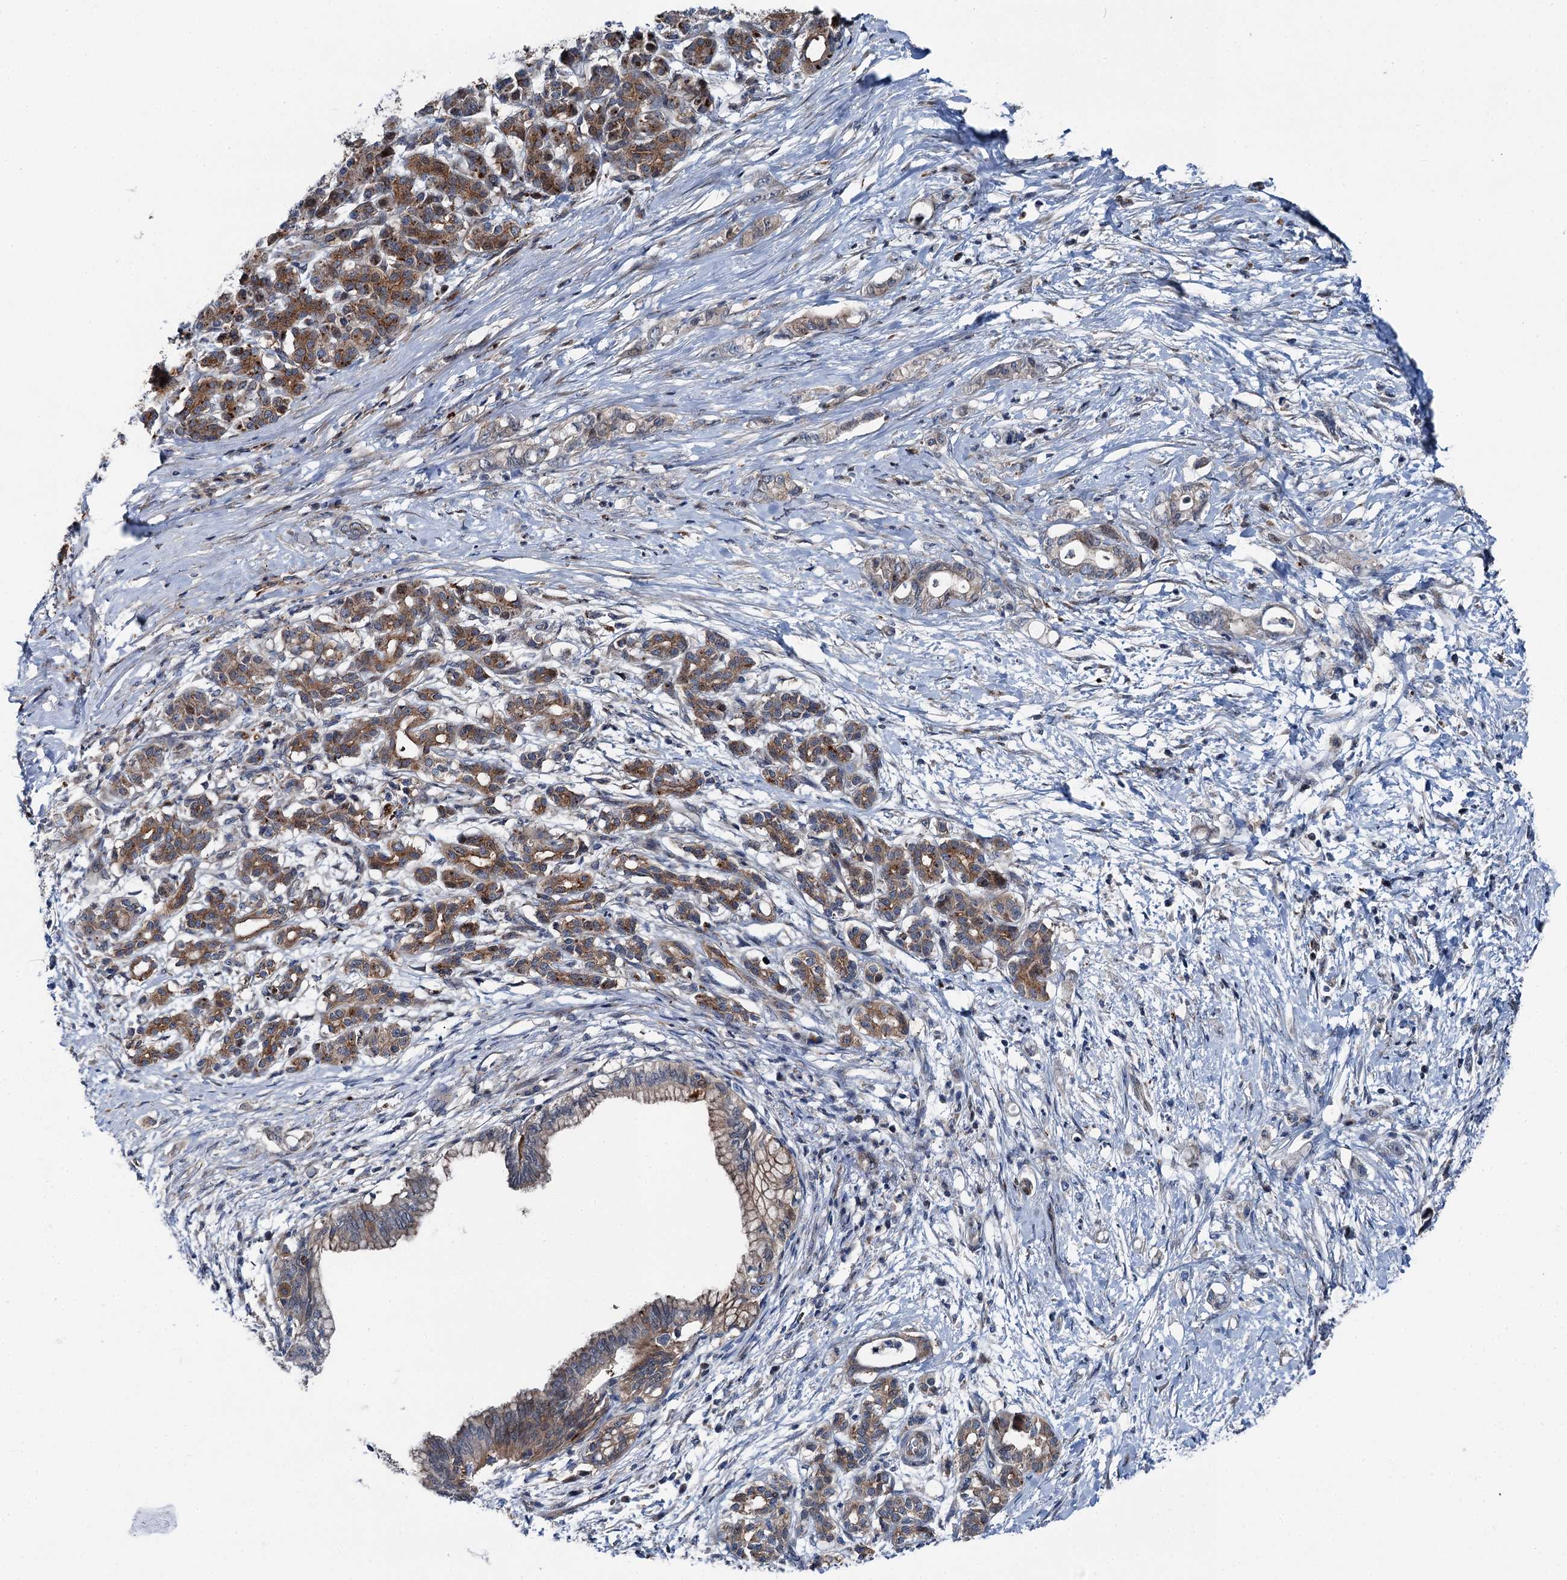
{"staining": {"intensity": "moderate", "quantity": ">75%", "location": "cytoplasmic/membranous"}, "tissue": "pancreatic cancer", "cell_type": "Tumor cells", "image_type": "cancer", "snomed": [{"axis": "morphology", "description": "Adenocarcinoma, NOS"}, {"axis": "topography", "description": "Pancreas"}], "caption": "Immunohistochemical staining of human adenocarcinoma (pancreatic) exhibits medium levels of moderate cytoplasmic/membranous protein staining in about >75% of tumor cells.", "gene": "POLR1D", "patient": {"sex": "female", "age": 55}}